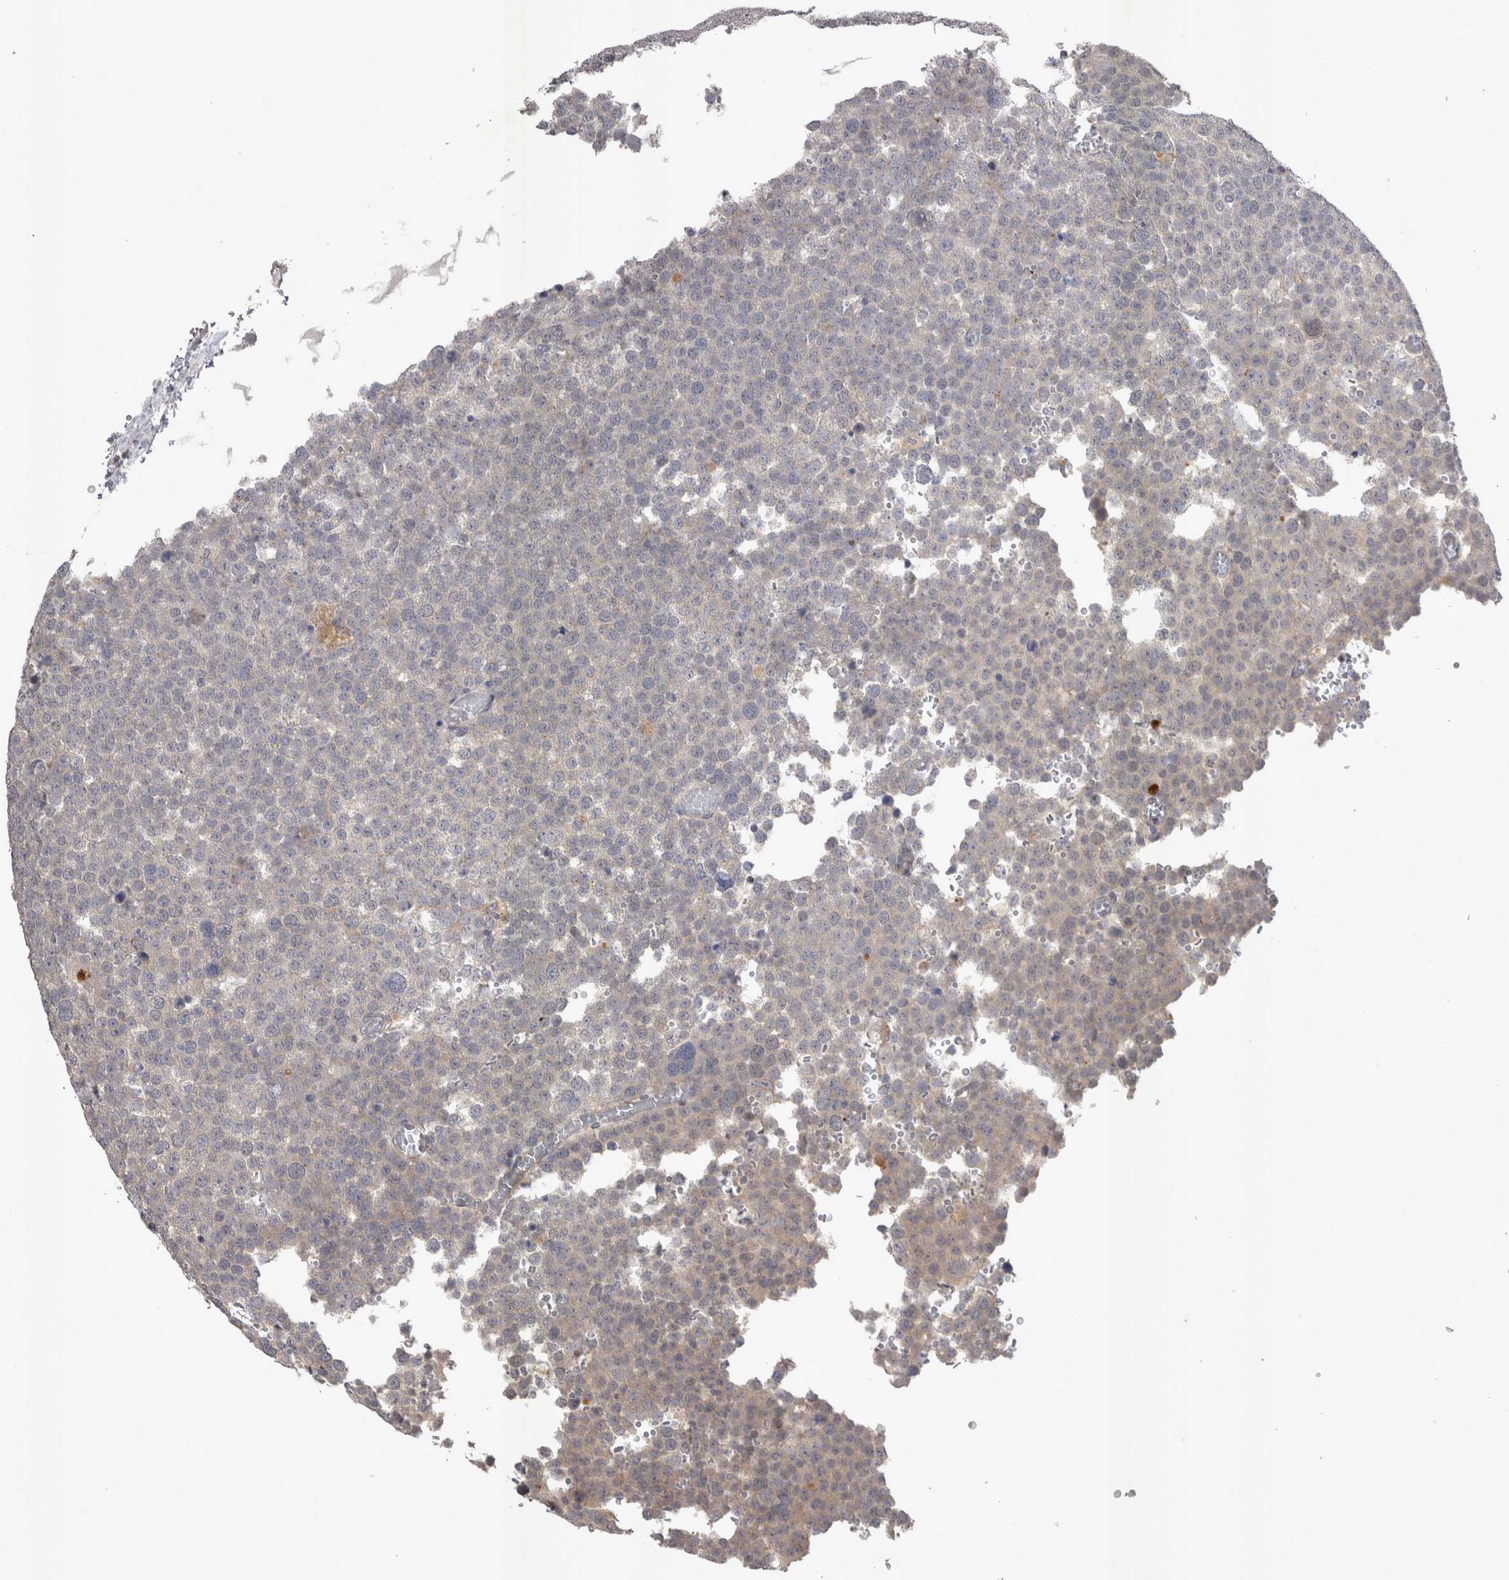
{"staining": {"intensity": "negative", "quantity": "none", "location": "none"}, "tissue": "testis cancer", "cell_type": "Tumor cells", "image_type": "cancer", "snomed": [{"axis": "morphology", "description": "Seminoma, NOS"}, {"axis": "topography", "description": "Testis"}], "caption": "High magnification brightfield microscopy of testis cancer (seminoma) stained with DAB (brown) and counterstained with hematoxylin (blue): tumor cells show no significant expression.", "gene": "CTBS", "patient": {"sex": "male", "age": 71}}